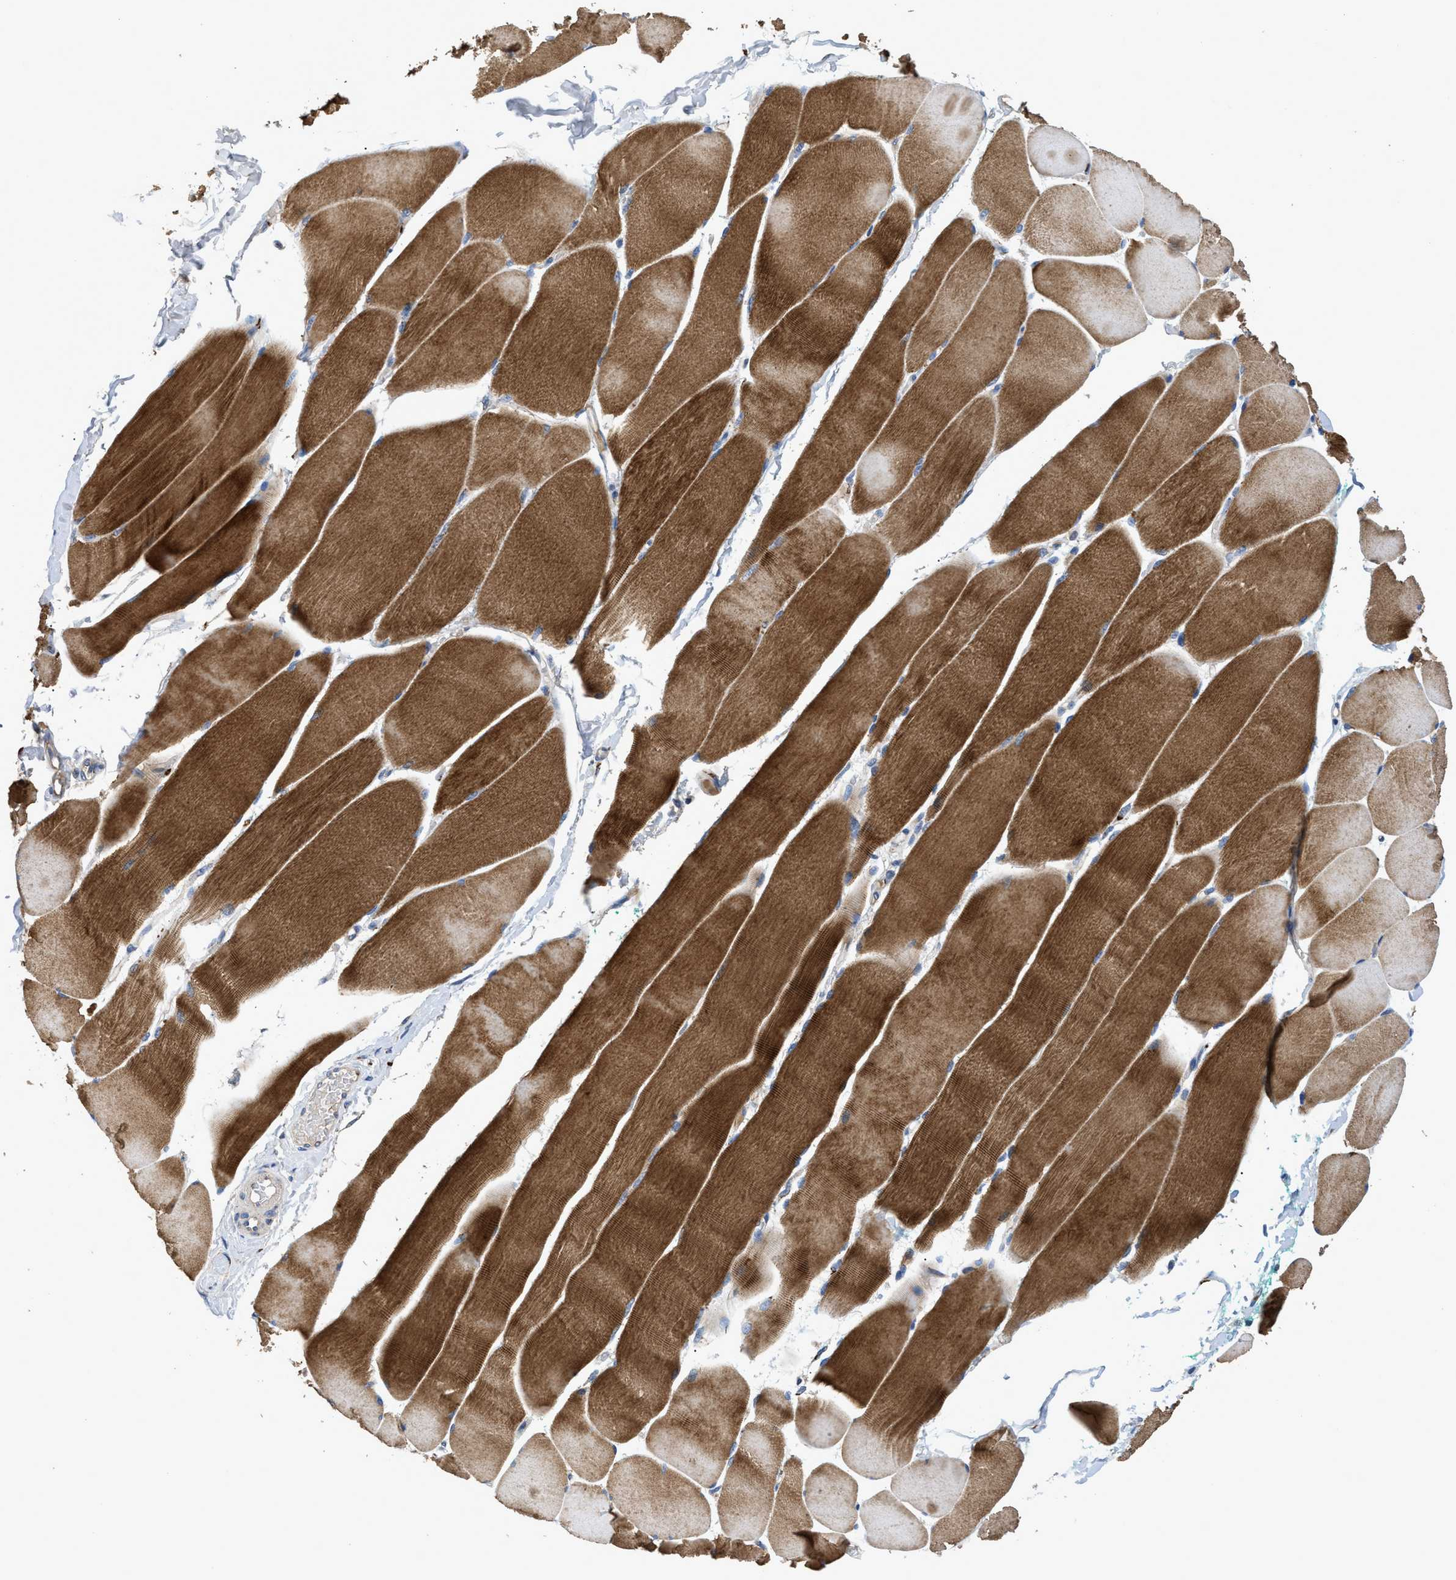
{"staining": {"intensity": "strong", "quantity": ">75%", "location": "cytoplasmic/membranous"}, "tissue": "skeletal muscle", "cell_type": "Myocytes", "image_type": "normal", "snomed": [{"axis": "morphology", "description": "Normal tissue, NOS"}, {"axis": "morphology", "description": "Squamous cell carcinoma, NOS"}, {"axis": "topography", "description": "Skeletal muscle"}], "caption": "About >75% of myocytes in benign skeletal muscle show strong cytoplasmic/membranous protein expression as visualized by brown immunohistochemical staining.", "gene": "SIK2", "patient": {"sex": "male", "age": 51}}